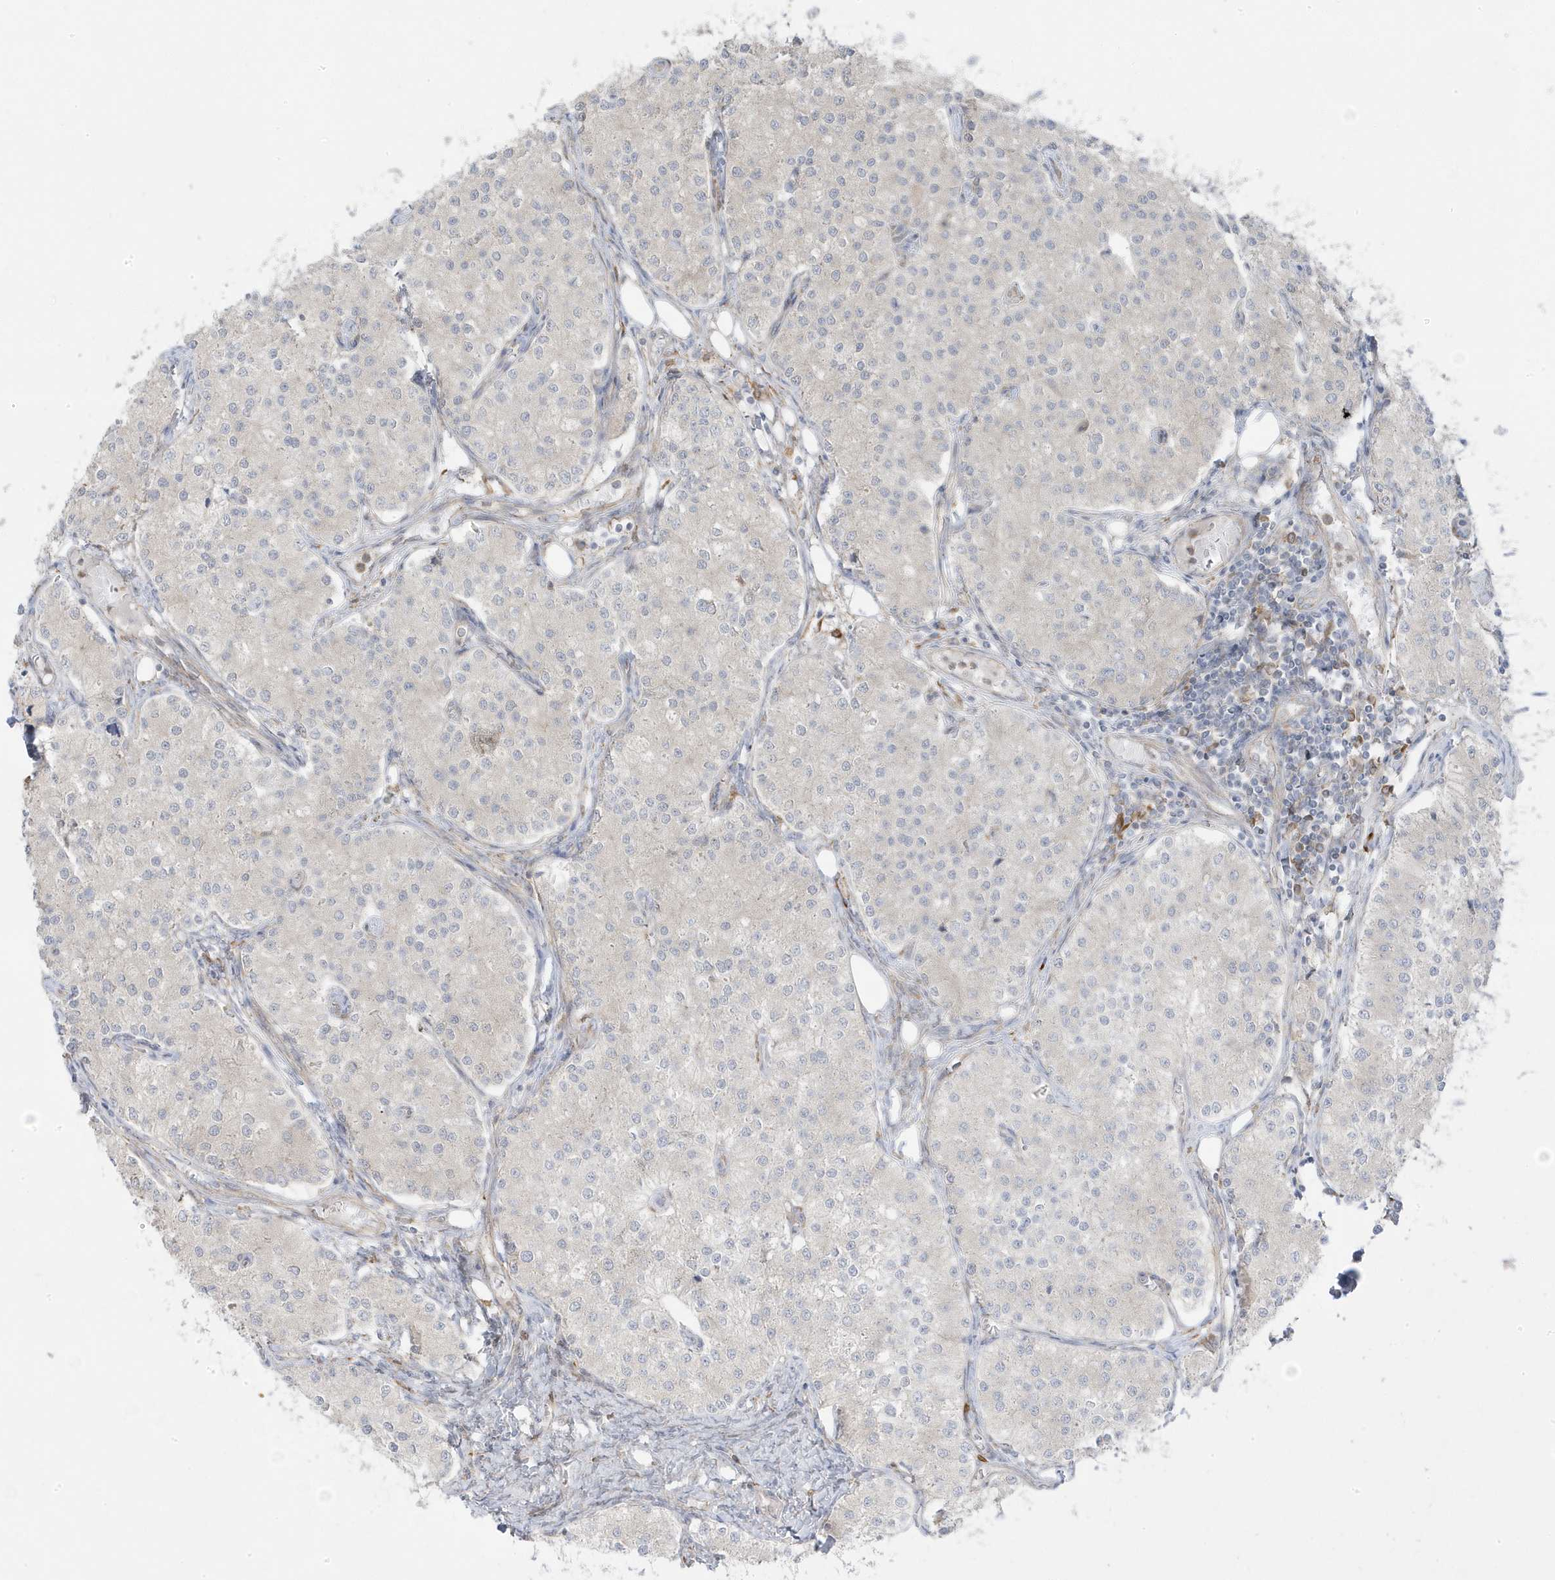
{"staining": {"intensity": "negative", "quantity": "none", "location": "none"}, "tissue": "carcinoid", "cell_type": "Tumor cells", "image_type": "cancer", "snomed": [{"axis": "morphology", "description": "Carcinoid, malignant, NOS"}, {"axis": "topography", "description": "Colon"}], "caption": "This is an immunohistochemistry histopathology image of human carcinoid. There is no staining in tumor cells.", "gene": "ZNF654", "patient": {"sex": "female", "age": 52}}